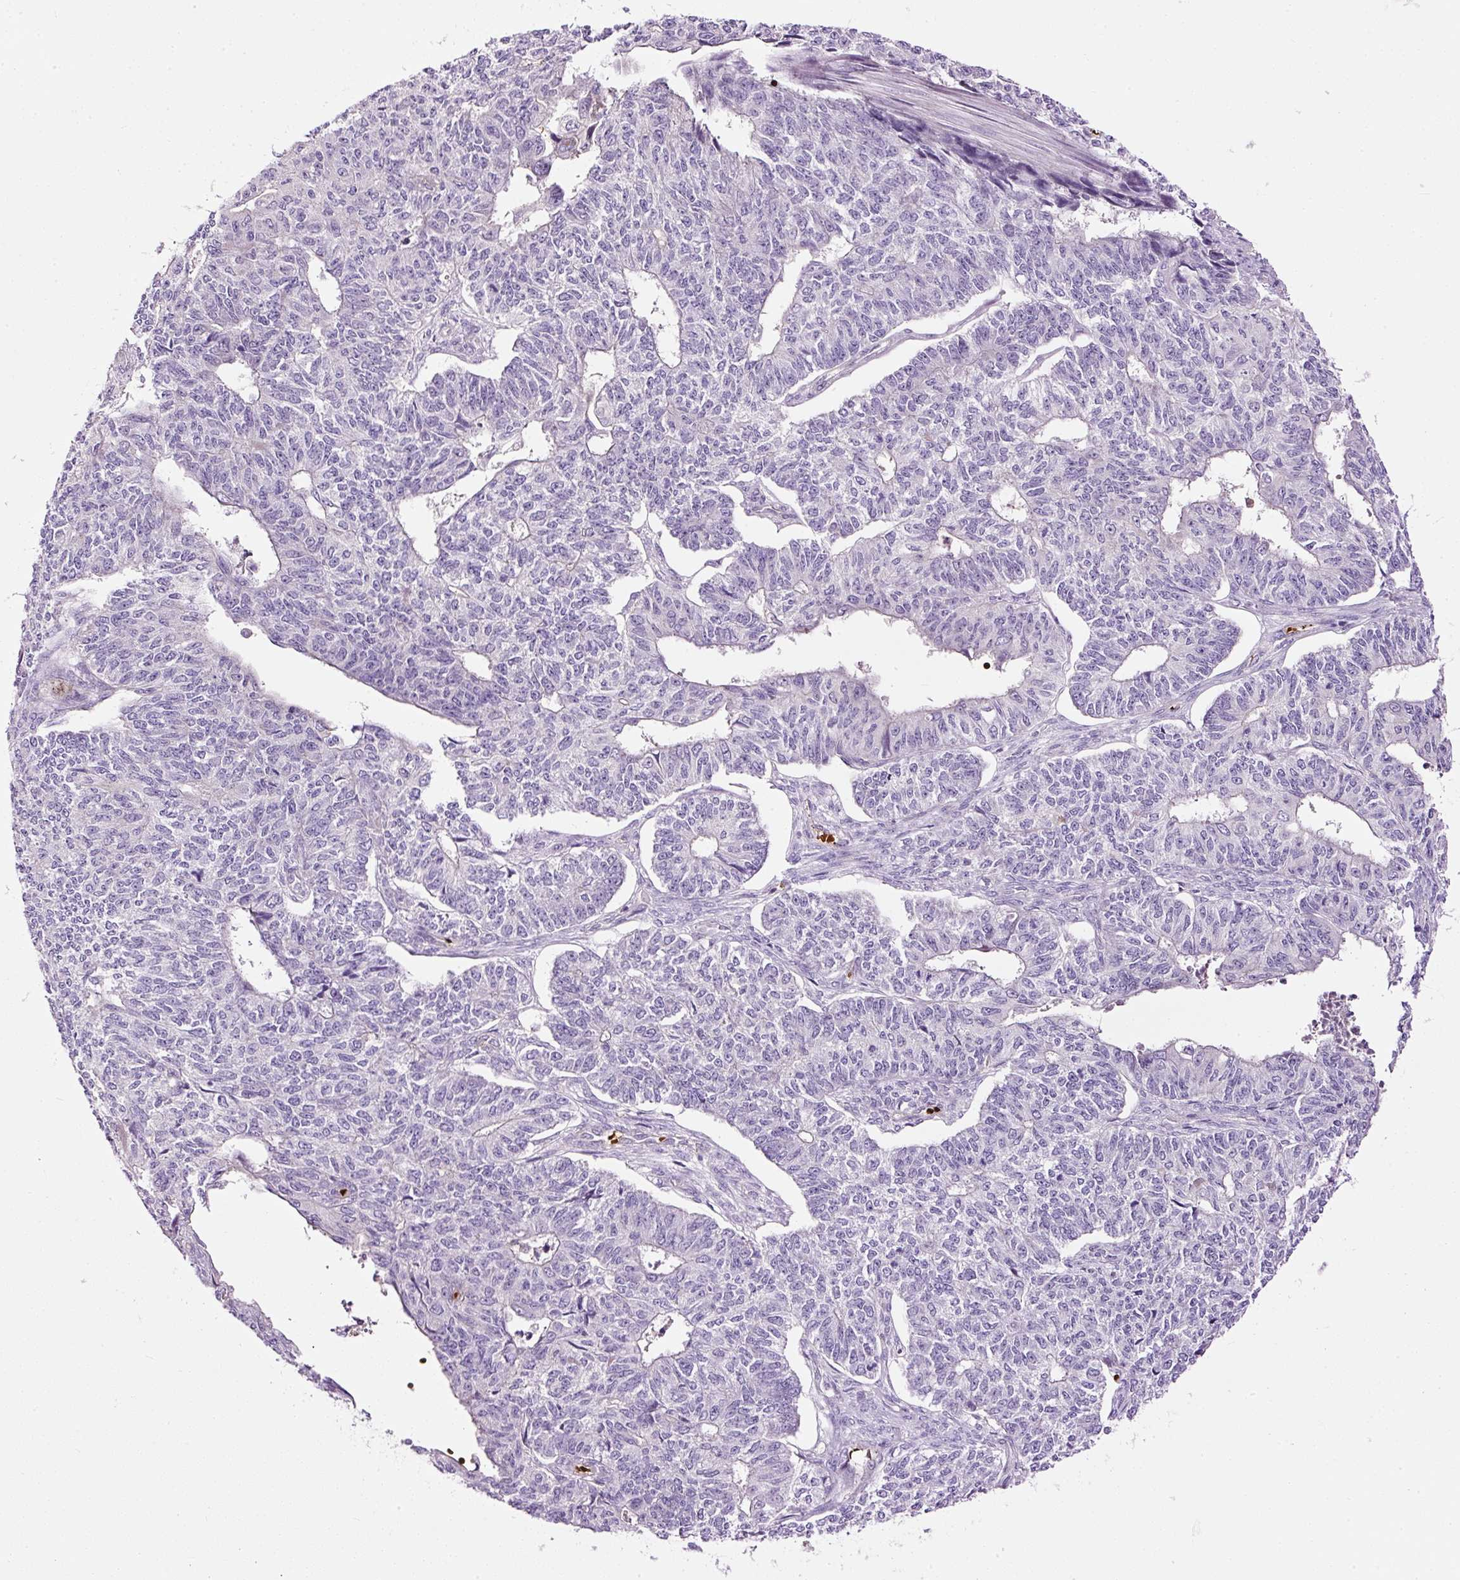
{"staining": {"intensity": "negative", "quantity": "none", "location": "none"}, "tissue": "endometrial cancer", "cell_type": "Tumor cells", "image_type": "cancer", "snomed": [{"axis": "morphology", "description": "Adenocarcinoma, NOS"}, {"axis": "topography", "description": "Endometrium"}], "caption": "Endometrial adenocarcinoma was stained to show a protein in brown. There is no significant expression in tumor cells.", "gene": "USHBP1", "patient": {"sex": "female", "age": 32}}